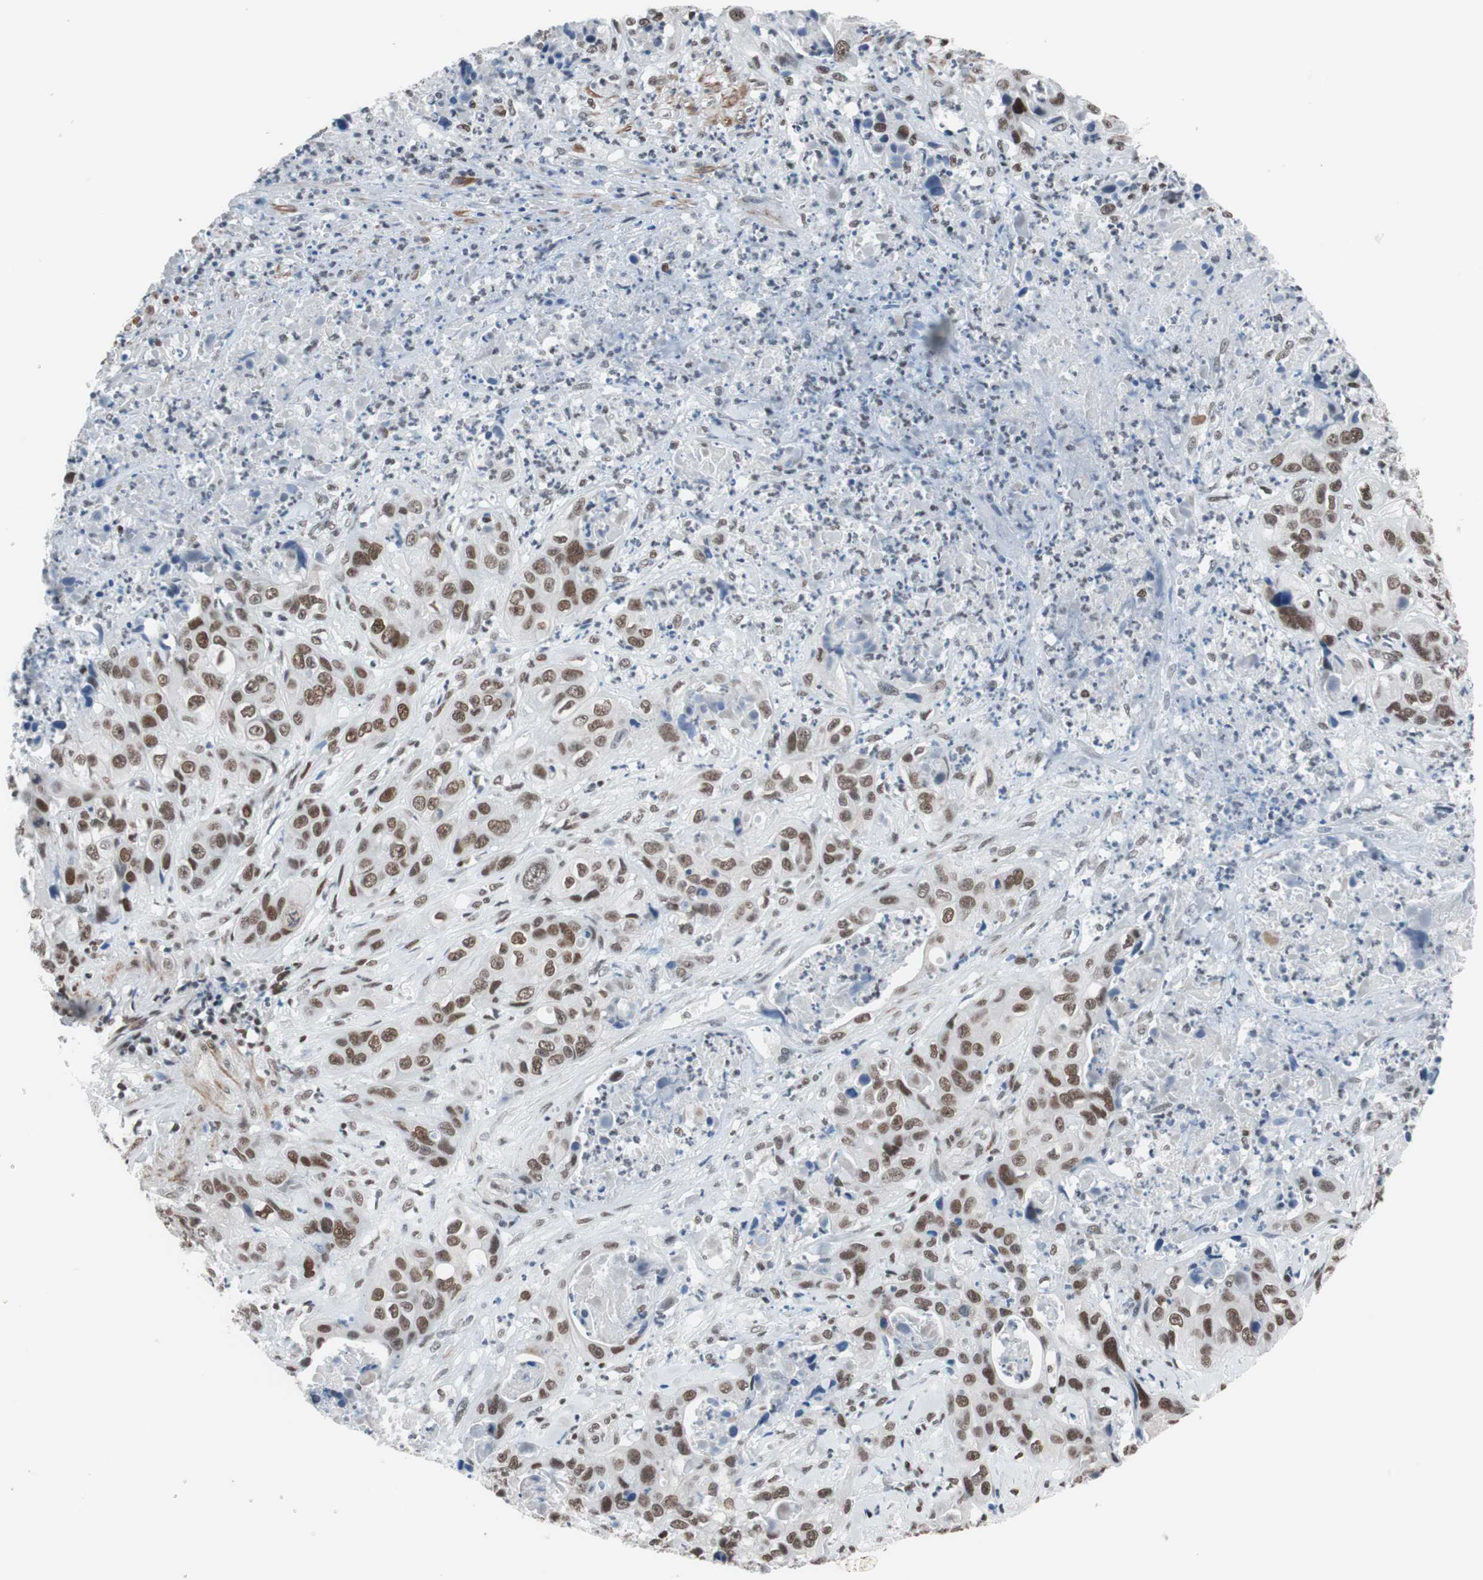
{"staining": {"intensity": "moderate", "quantity": ">75%", "location": "nuclear"}, "tissue": "liver cancer", "cell_type": "Tumor cells", "image_type": "cancer", "snomed": [{"axis": "morphology", "description": "Cholangiocarcinoma"}, {"axis": "topography", "description": "Liver"}], "caption": "High-power microscopy captured an IHC micrograph of cholangiocarcinoma (liver), revealing moderate nuclear positivity in approximately >75% of tumor cells.", "gene": "ARID1A", "patient": {"sex": "female", "age": 61}}